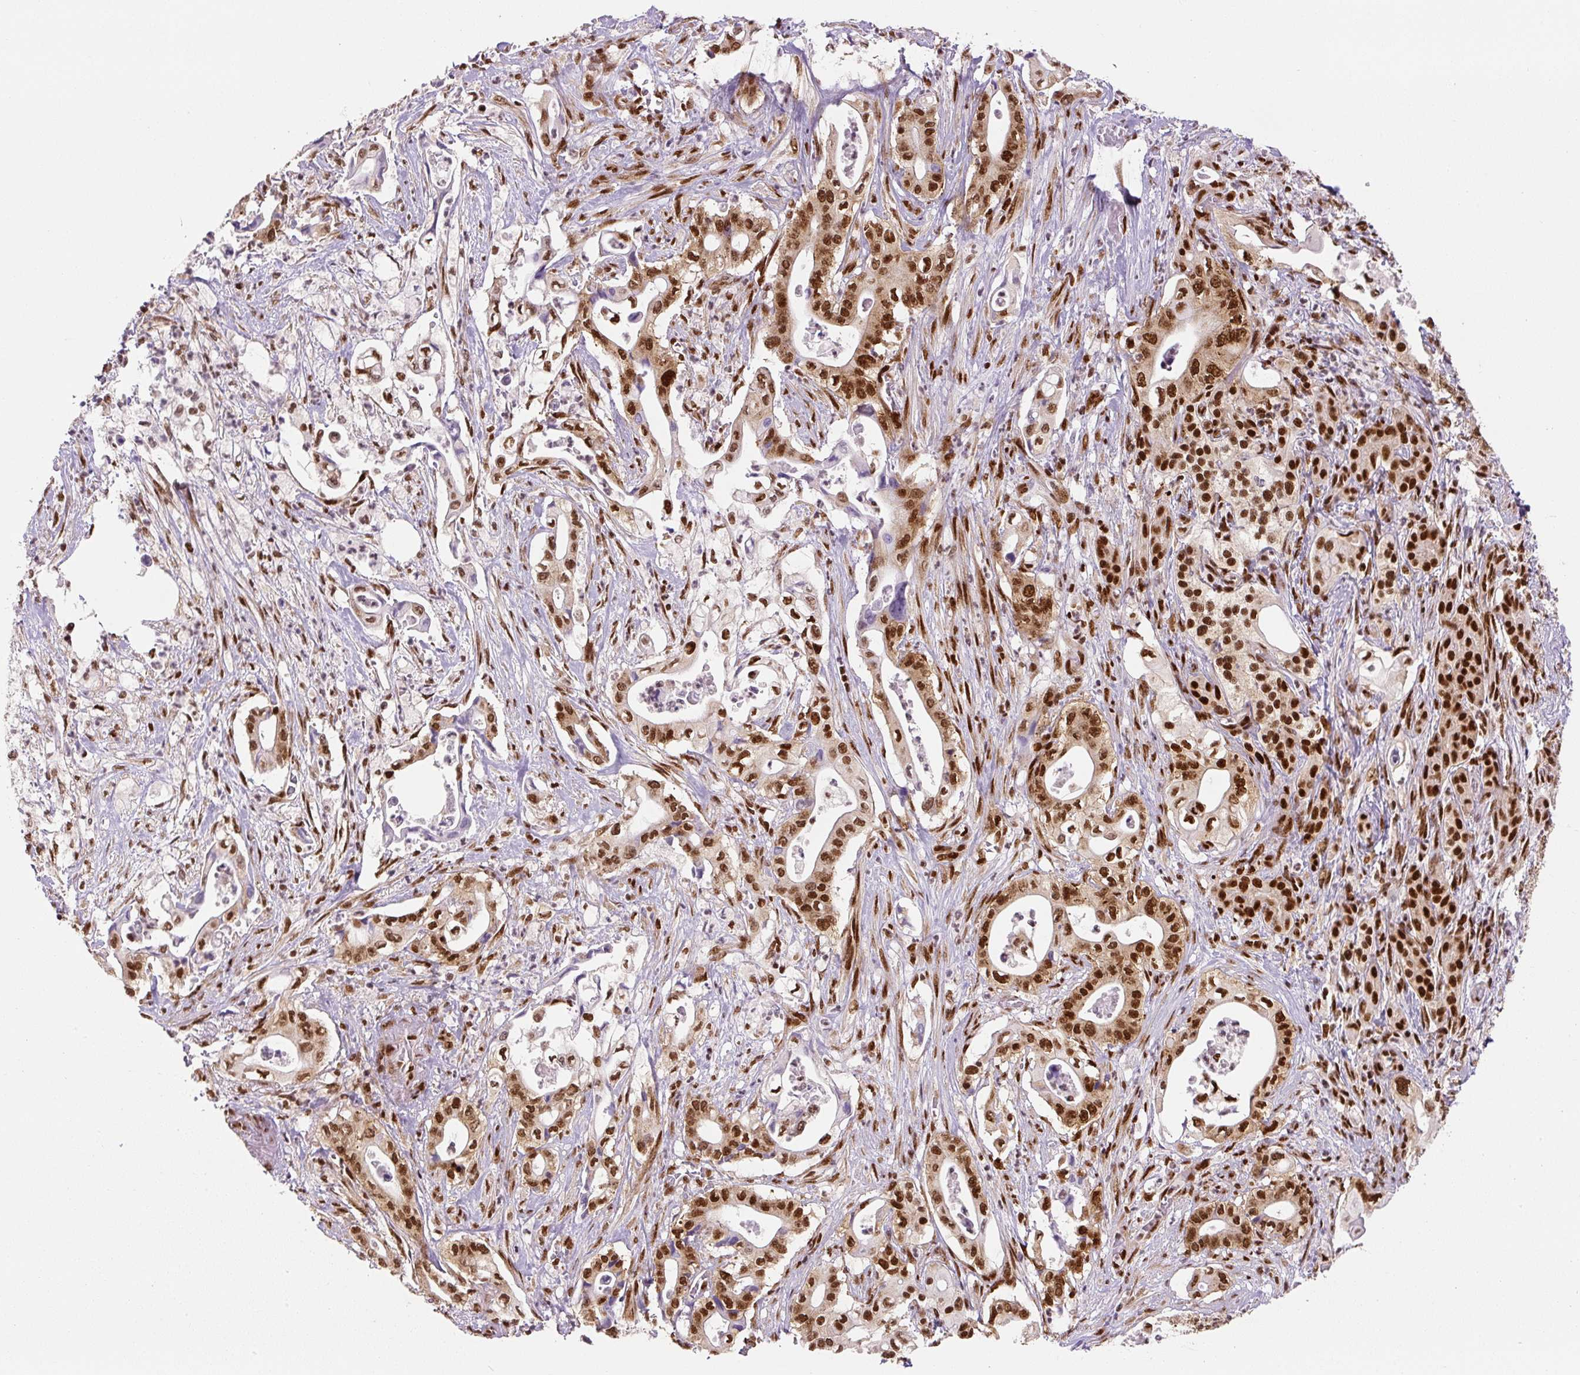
{"staining": {"intensity": "strong", "quantity": ">75%", "location": "nuclear"}, "tissue": "pancreatic cancer", "cell_type": "Tumor cells", "image_type": "cancer", "snomed": [{"axis": "morphology", "description": "Adenocarcinoma, NOS"}, {"axis": "topography", "description": "Pancreas"}], "caption": "Pancreatic adenocarcinoma tissue reveals strong nuclear positivity in about >75% of tumor cells (DAB IHC with brightfield microscopy, high magnification).", "gene": "FUS", "patient": {"sex": "female", "age": 77}}